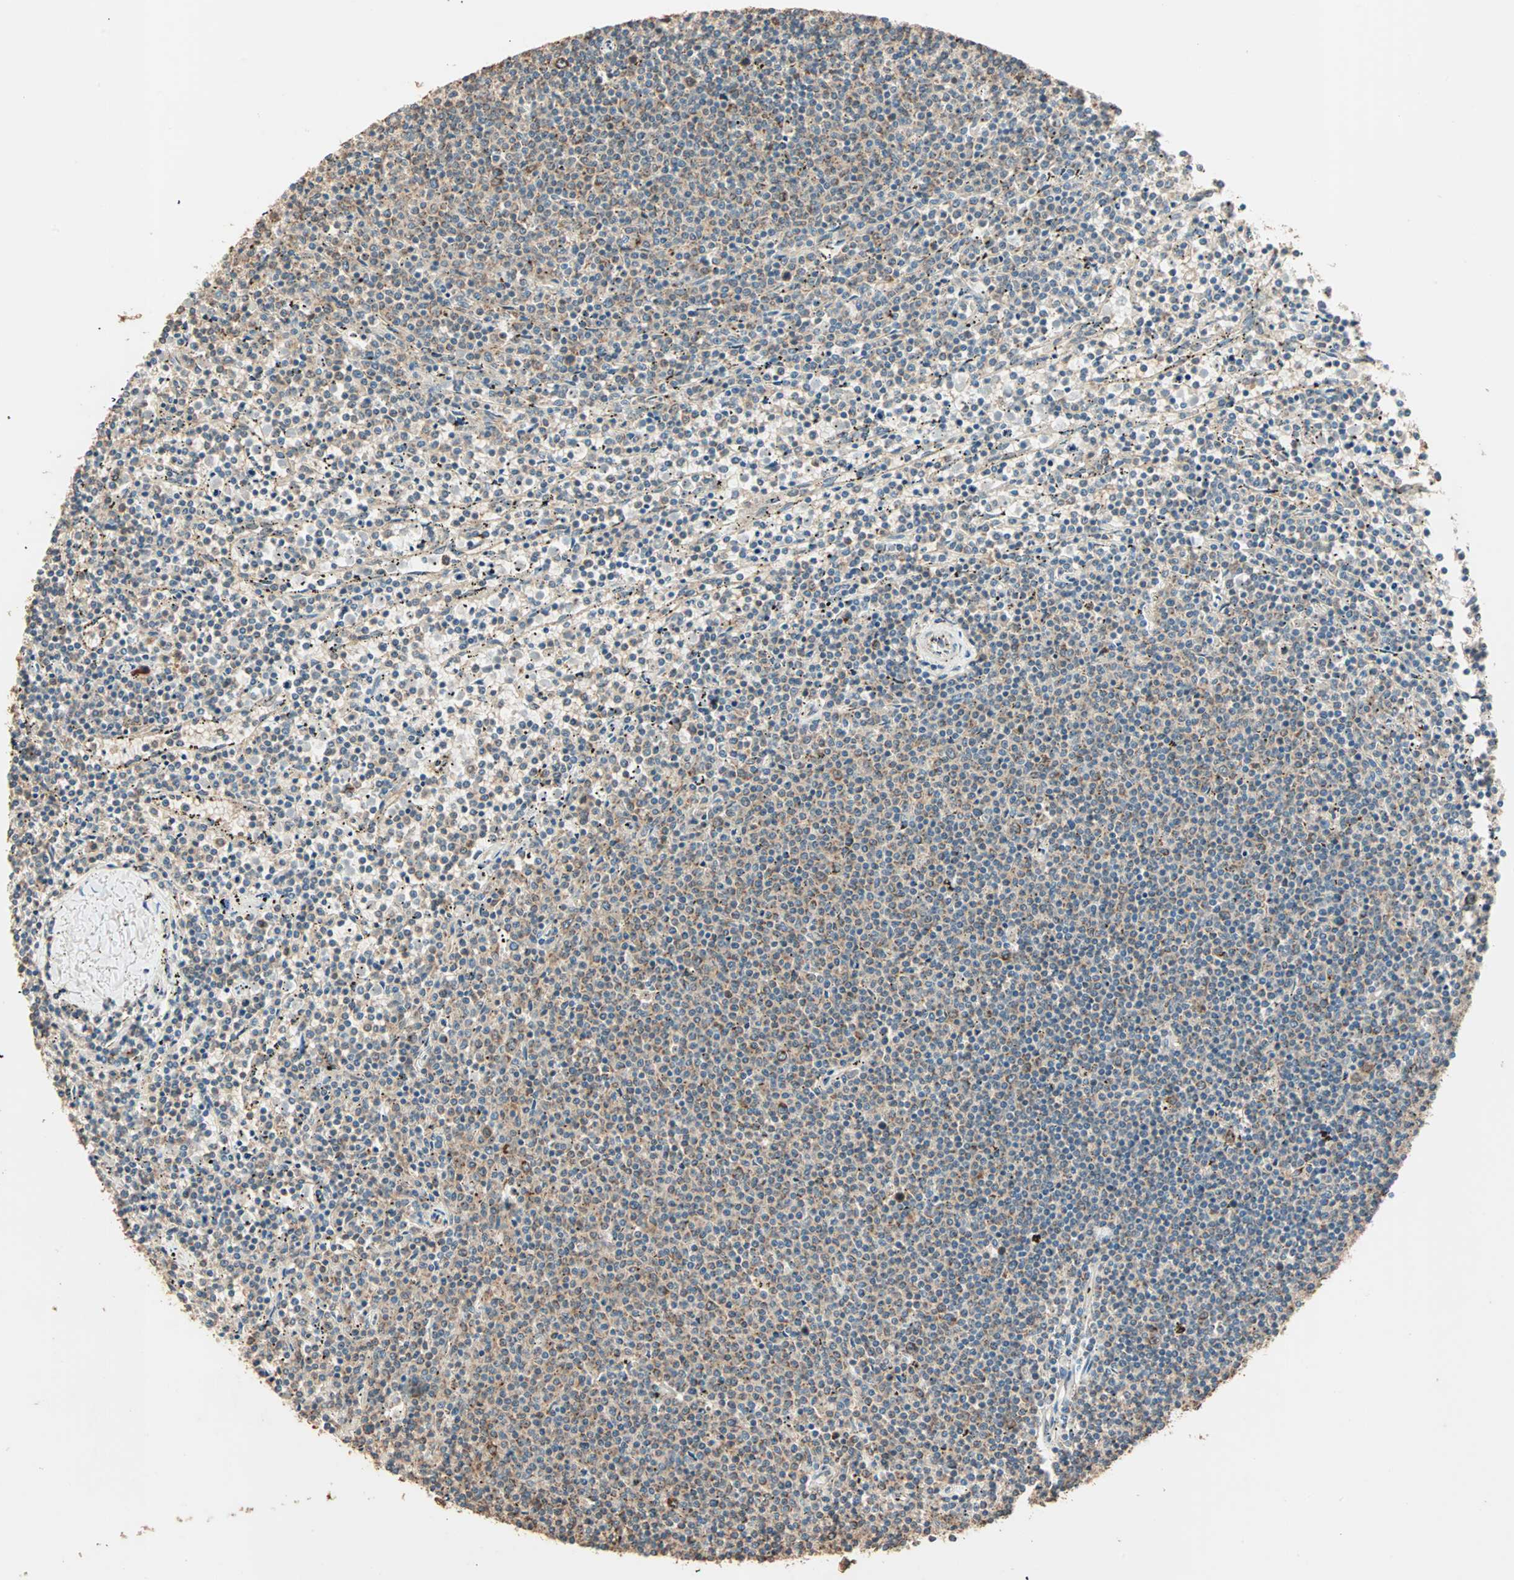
{"staining": {"intensity": "weak", "quantity": "25%-75%", "location": "cytoplasmic/membranous"}, "tissue": "lymphoma", "cell_type": "Tumor cells", "image_type": "cancer", "snomed": [{"axis": "morphology", "description": "Malignant lymphoma, non-Hodgkin's type, Low grade"}, {"axis": "topography", "description": "Spleen"}], "caption": "Brown immunohistochemical staining in human lymphoma exhibits weak cytoplasmic/membranous expression in approximately 25%-75% of tumor cells.", "gene": "EIF4G2", "patient": {"sex": "female", "age": 50}}